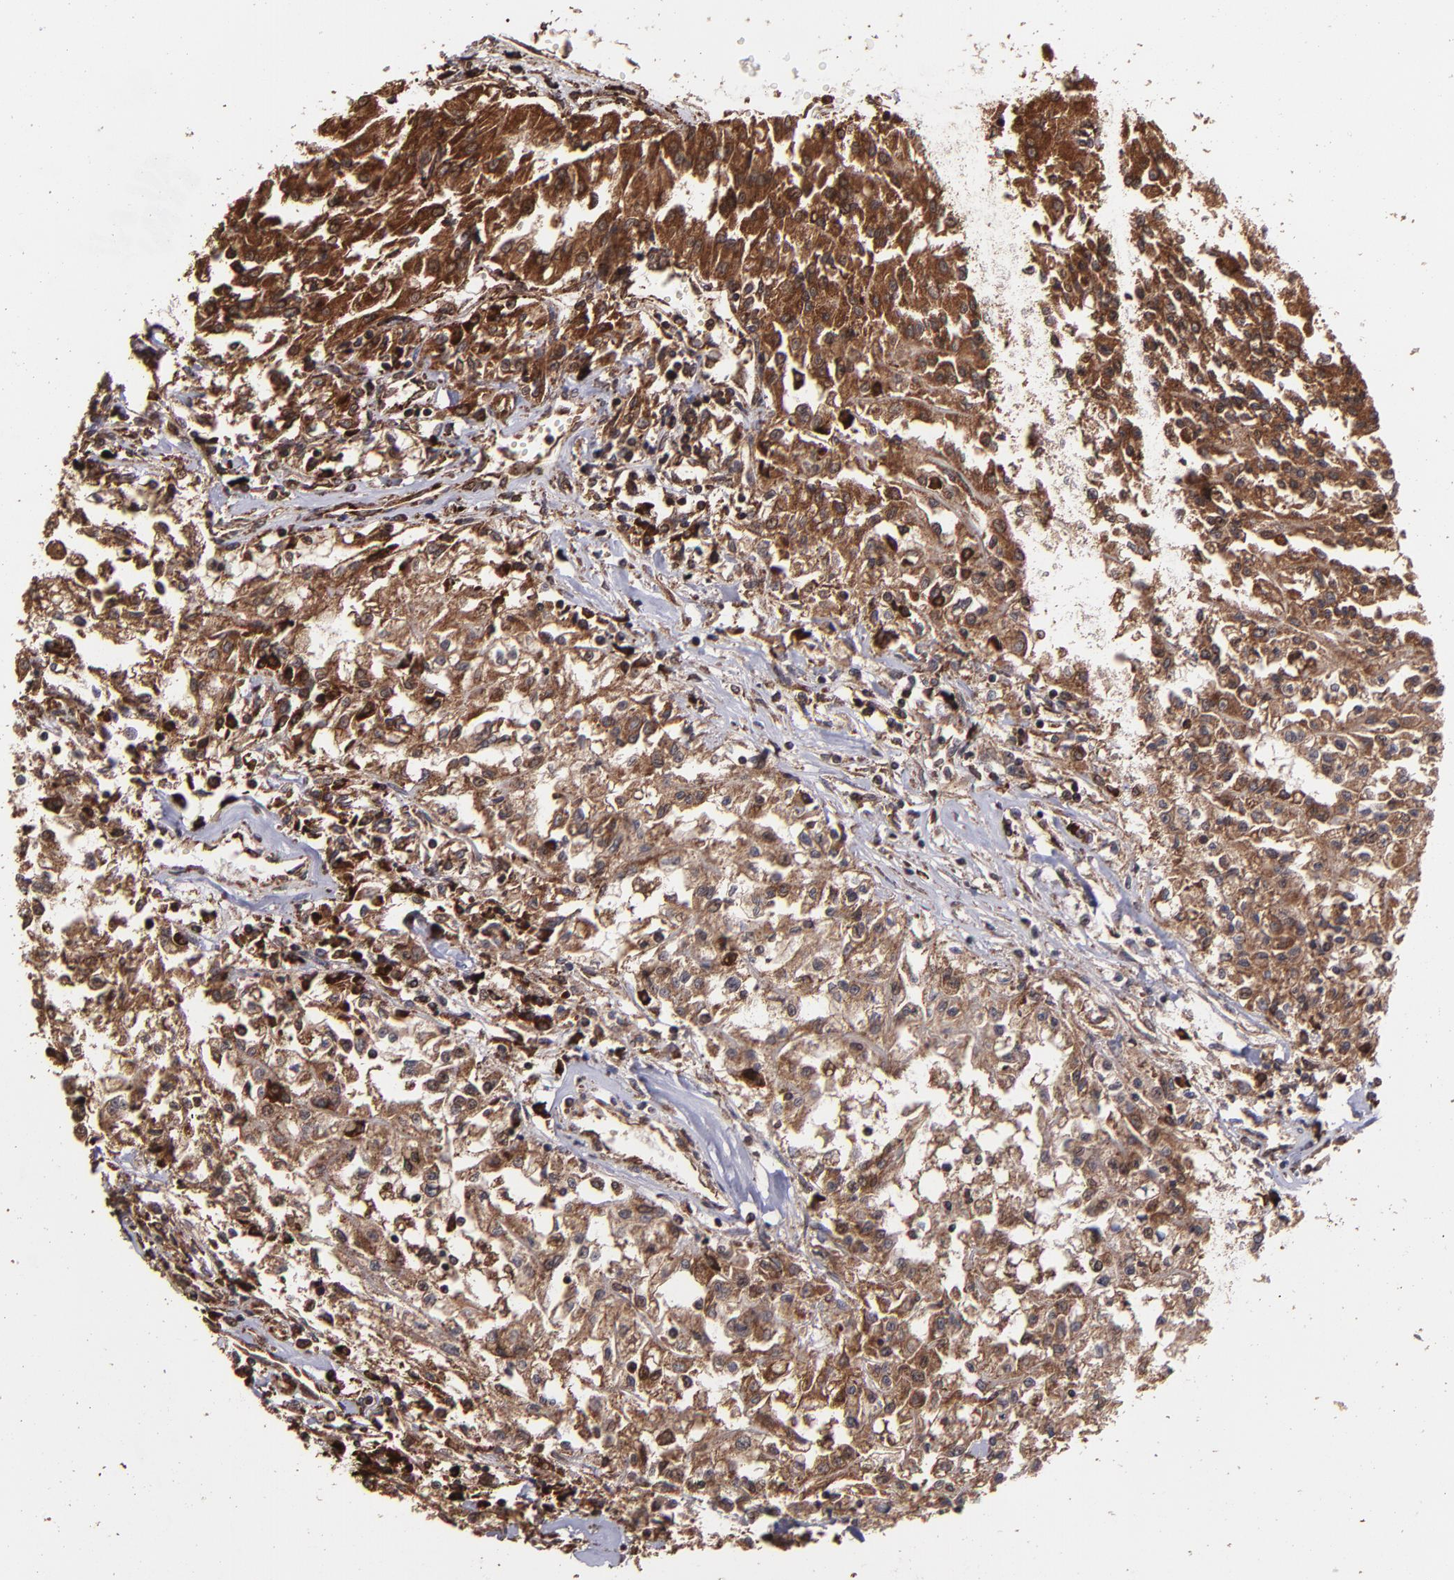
{"staining": {"intensity": "strong", "quantity": ">75%", "location": "cytoplasmic/membranous,nuclear"}, "tissue": "renal cancer", "cell_type": "Tumor cells", "image_type": "cancer", "snomed": [{"axis": "morphology", "description": "Adenocarcinoma, NOS"}, {"axis": "topography", "description": "Kidney"}], "caption": "Immunohistochemistry (IHC) of renal cancer demonstrates high levels of strong cytoplasmic/membranous and nuclear positivity in approximately >75% of tumor cells.", "gene": "EIF4ENIF1", "patient": {"sex": "male", "age": 78}}